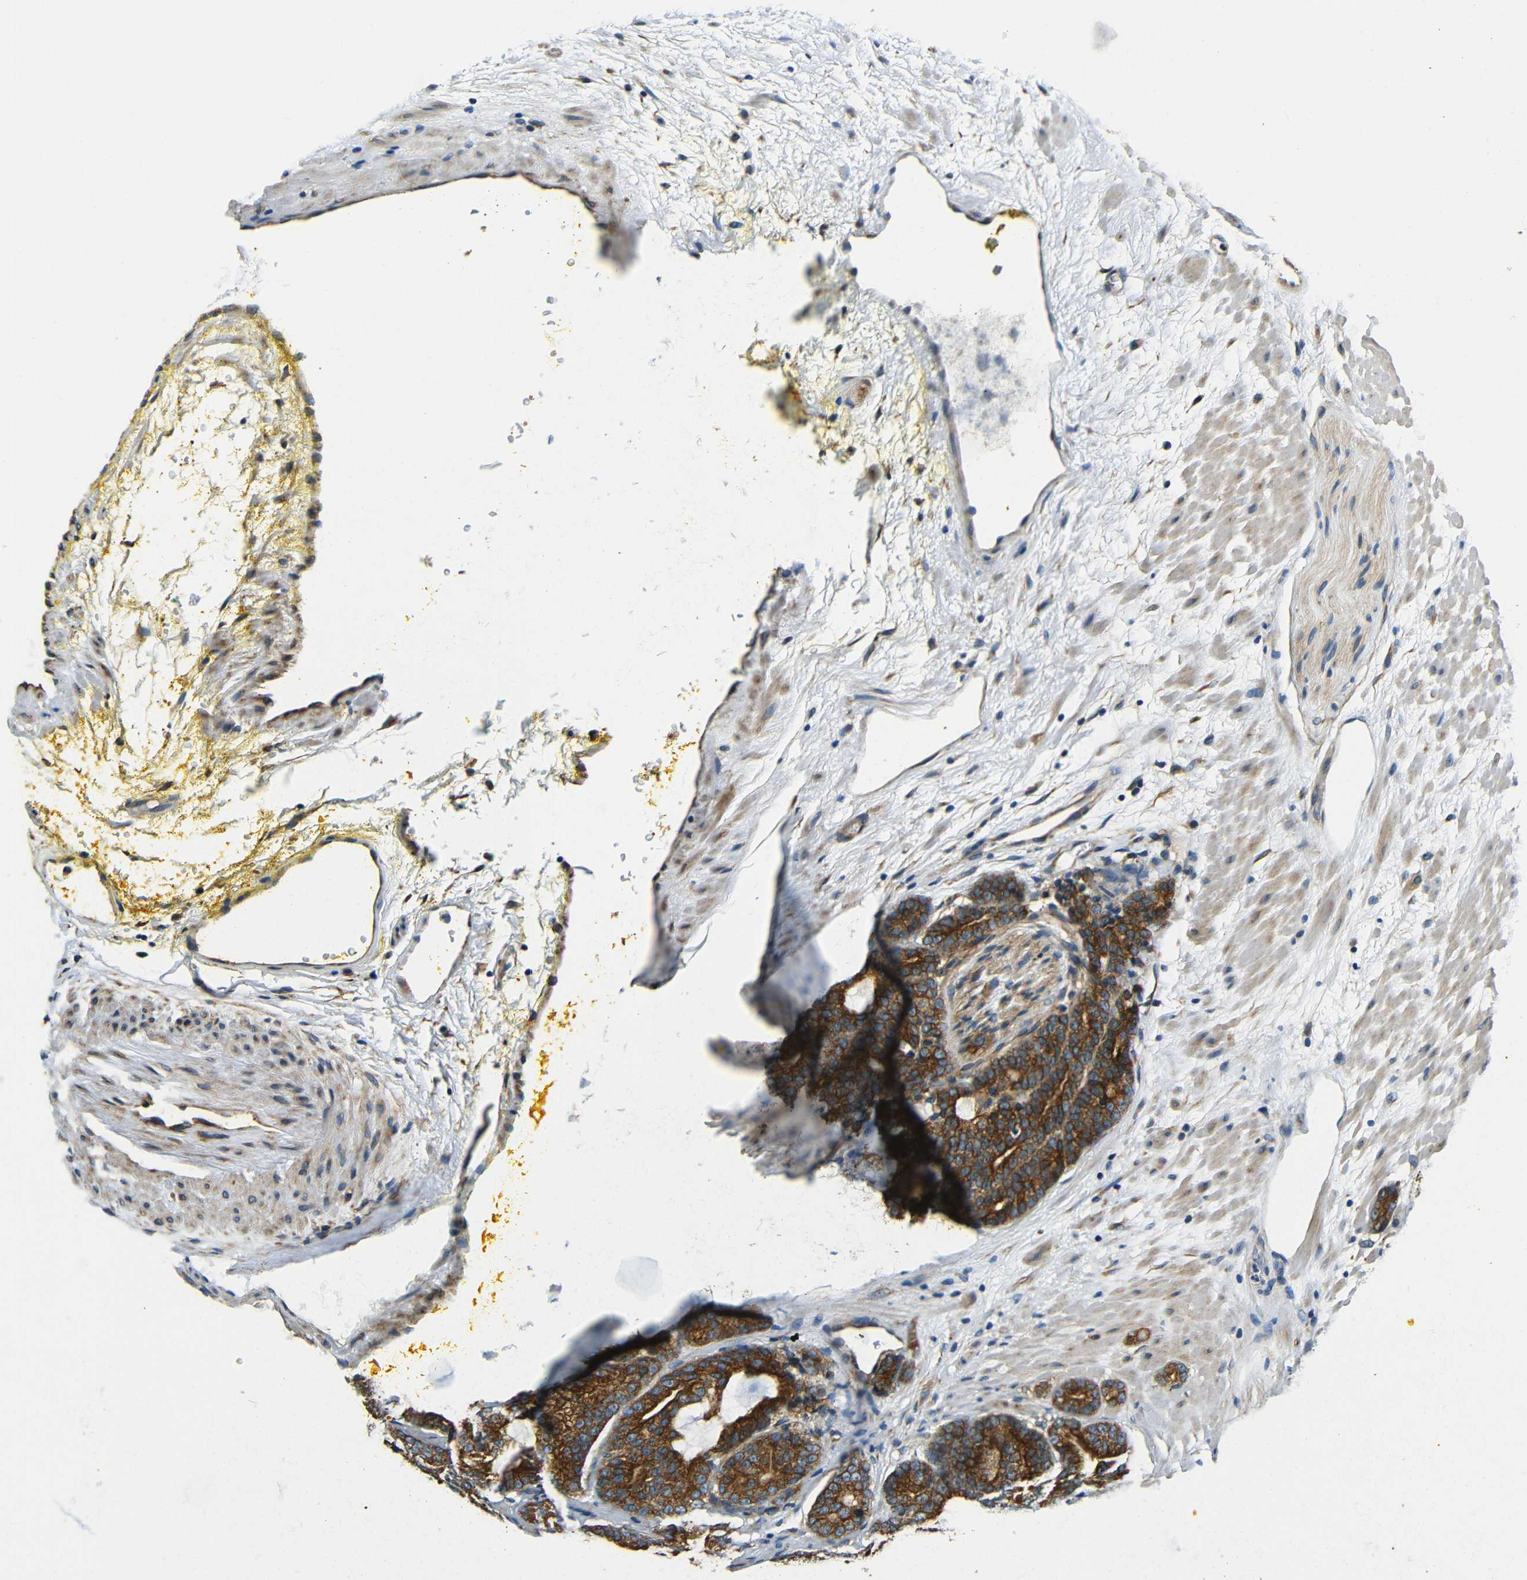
{"staining": {"intensity": "strong", "quantity": ">75%", "location": "cytoplasmic/membranous"}, "tissue": "prostate cancer", "cell_type": "Tumor cells", "image_type": "cancer", "snomed": [{"axis": "morphology", "description": "Adenocarcinoma, High grade"}, {"axis": "topography", "description": "Prostate"}], "caption": "Prostate high-grade adenocarcinoma stained for a protein displays strong cytoplasmic/membranous positivity in tumor cells. The staining was performed using DAB (3,3'-diaminobenzidine) to visualize the protein expression in brown, while the nuclei were stained in blue with hematoxylin (Magnification: 20x).", "gene": "VAPB", "patient": {"sex": "male", "age": 61}}